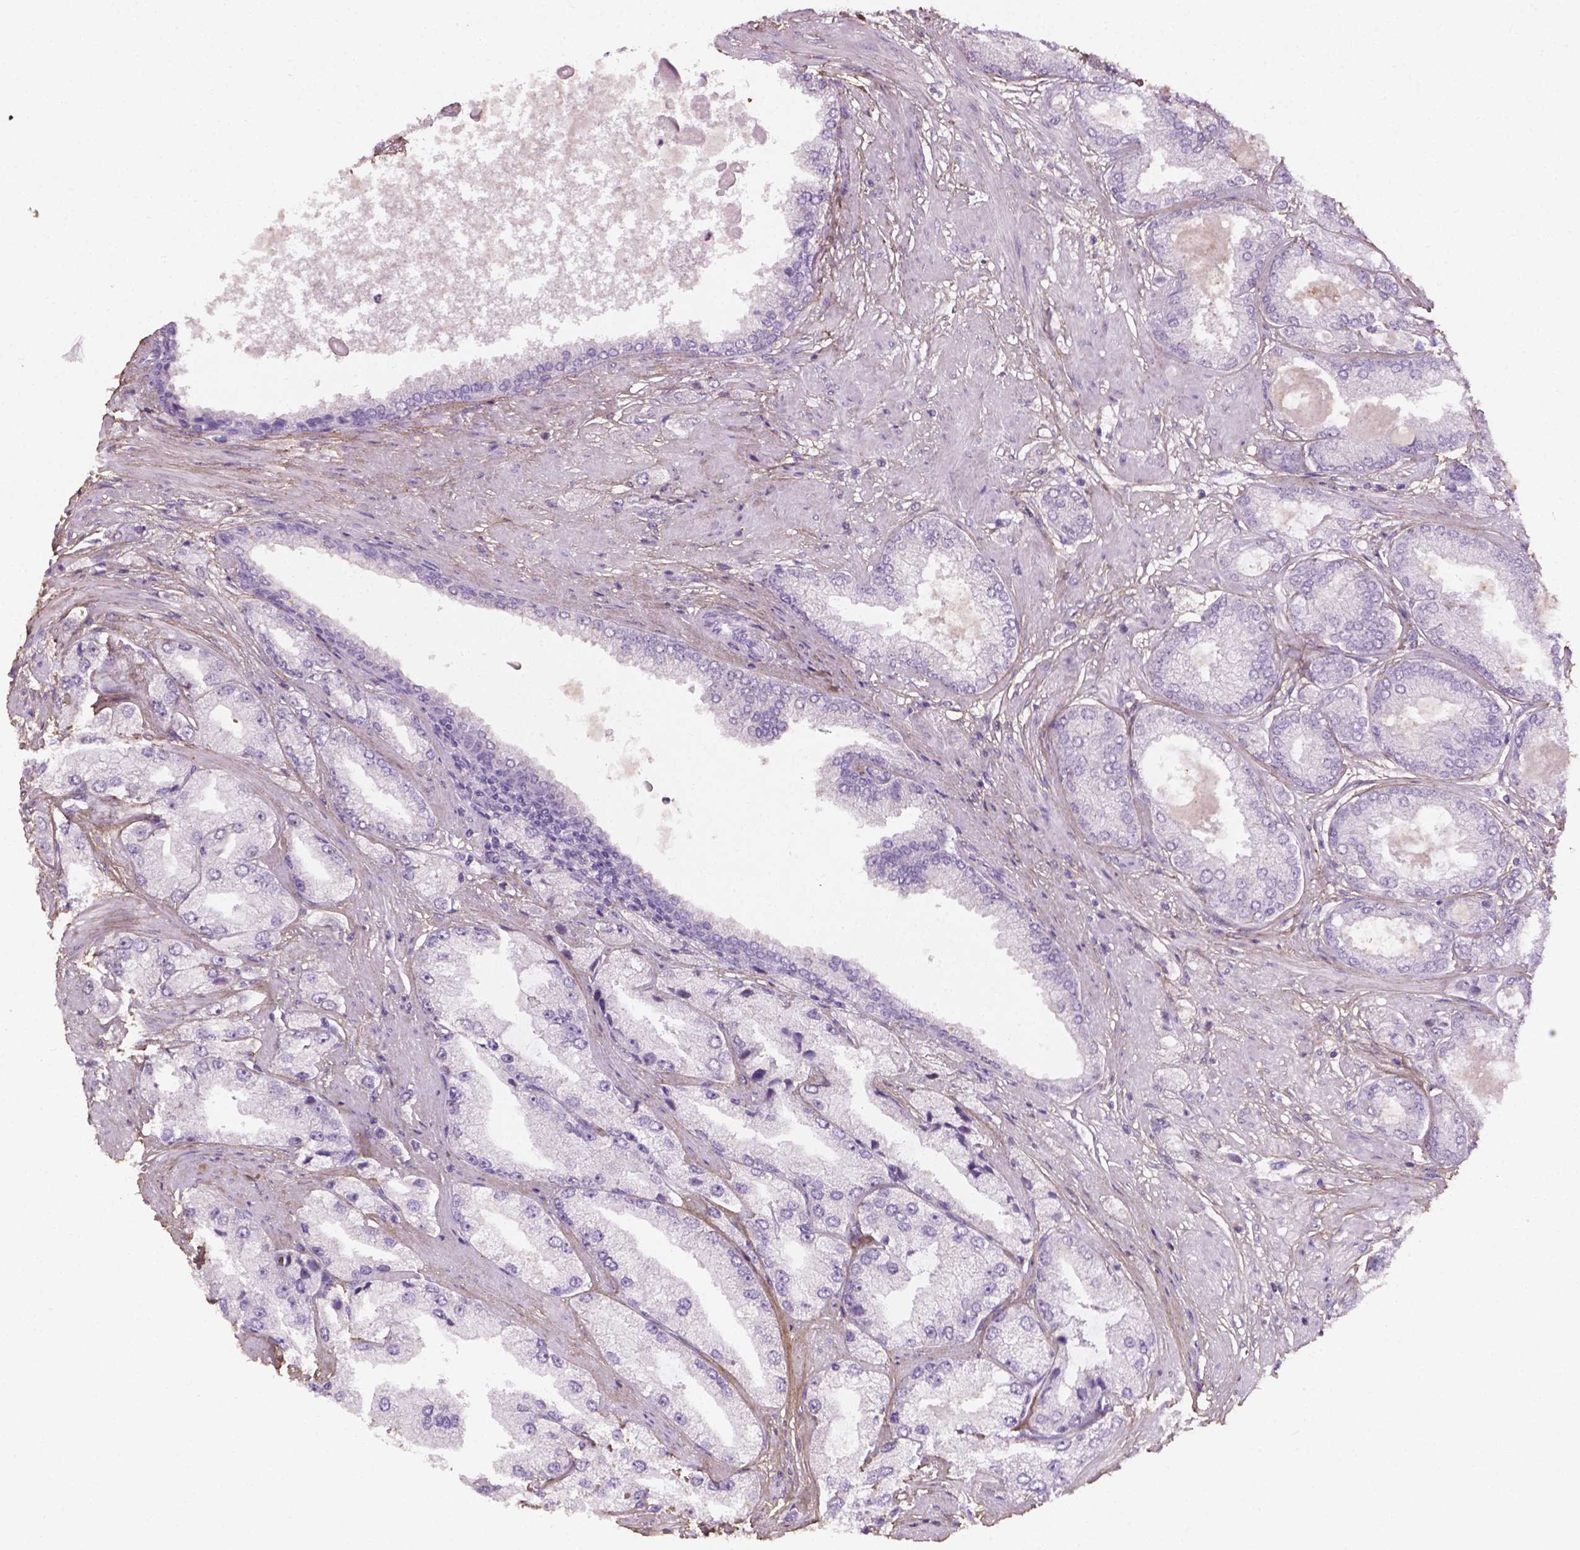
{"staining": {"intensity": "negative", "quantity": "none", "location": "none"}, "tissue": "prostate cancer", "cell_type": "Tumor cells", "image_type": "cancer", "snomed": [{"axis": "morphology", "description": "Adenocarcinoma, High grade"}, {"axis": "topography", "description": "Prostate"}], "caption": "Adenocarcinoma (high-grade) (prostate) was stained to show a protein in brown. There is no significant expression in tumor cells. (Immunohistochemistry, brightfield microscopy, high magnification).", "gene": "DLG2", "patient": {"sex": "male", "age": 68}}